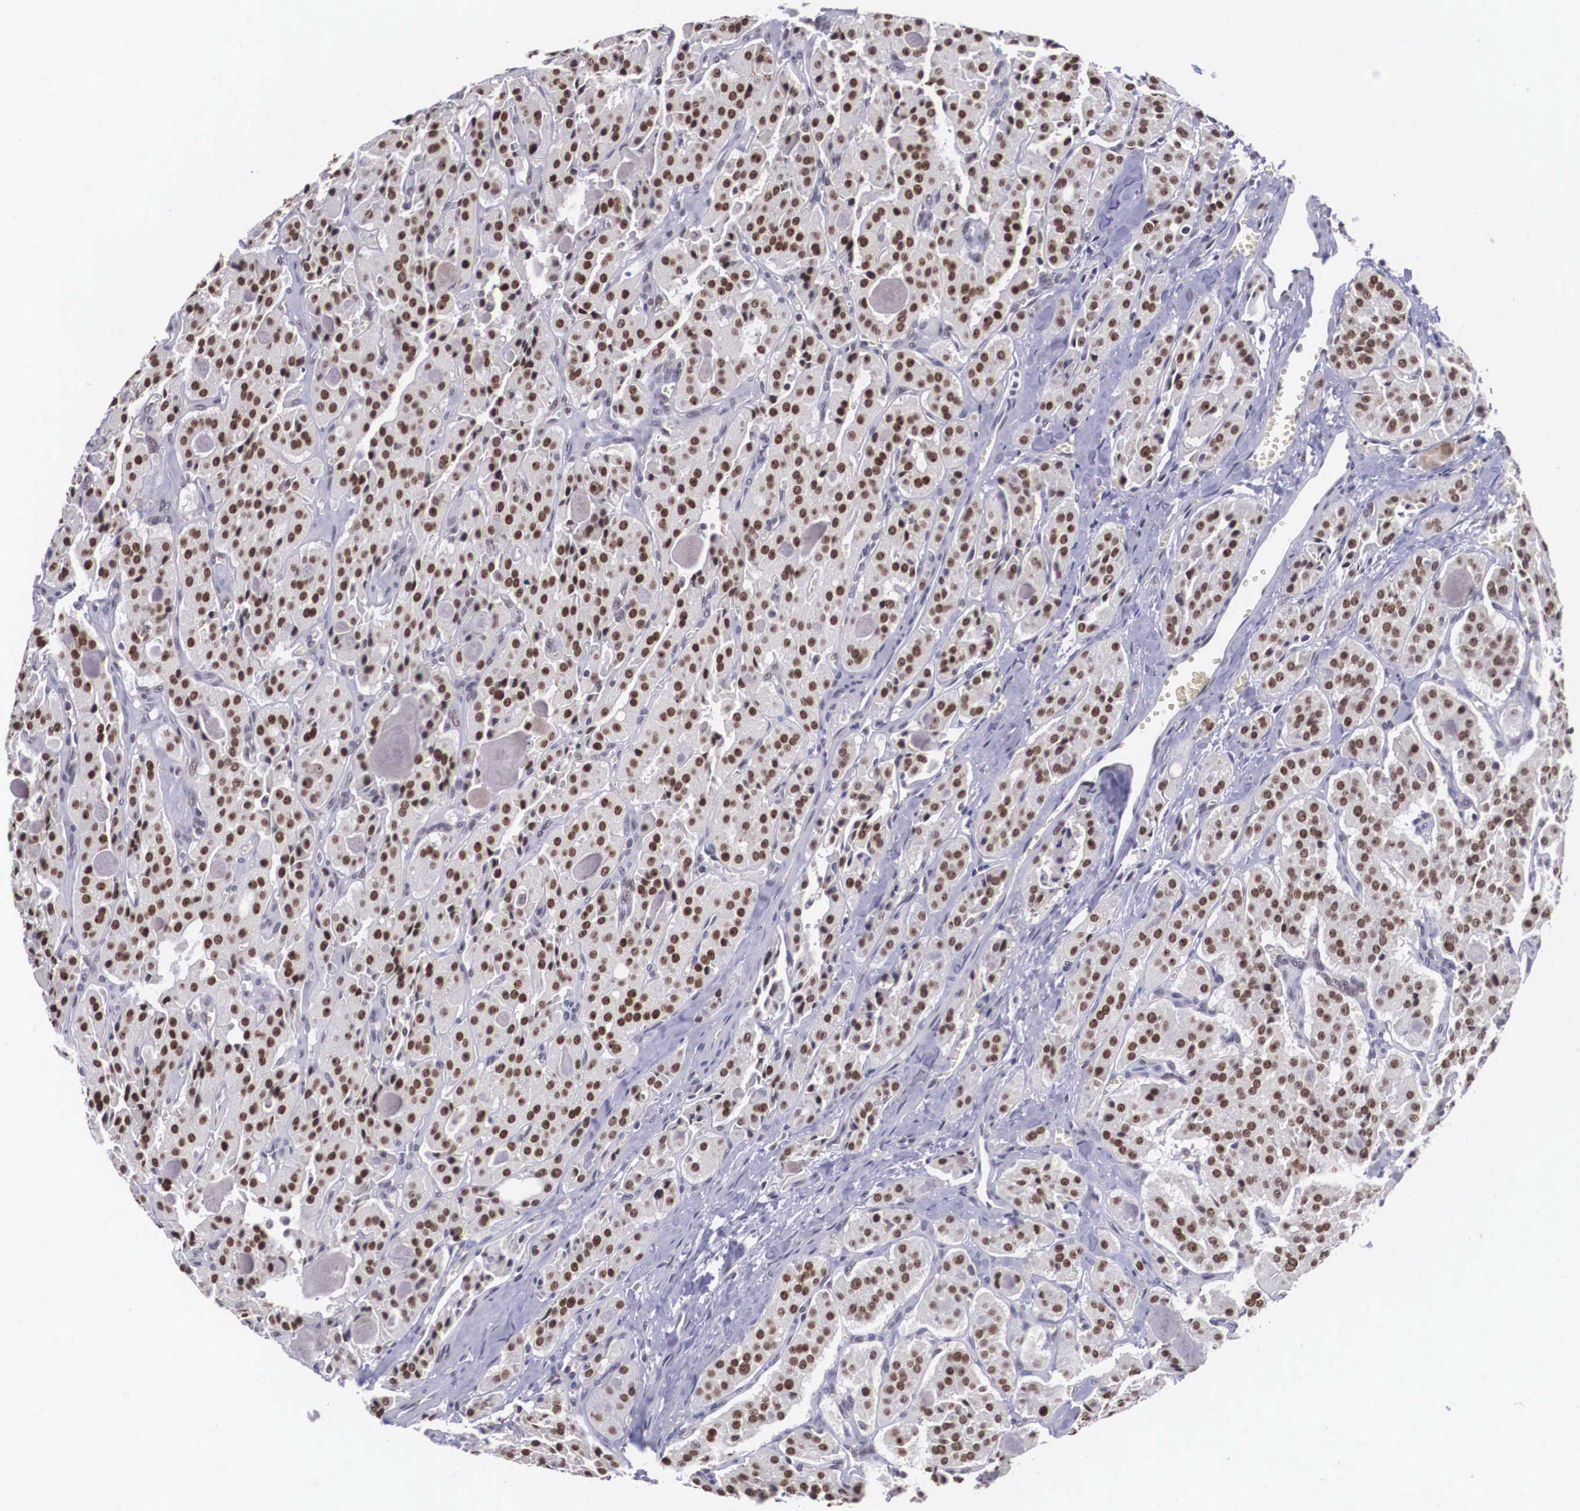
{"staining": {"intensity": "moderate", "quantity": ">75%", "location": "nuclear"}, "tissue": "thyroid cancer", "cell_type": "Tumor cells", "image_type": "cancer", "snomed": [{"axis": "morphology", "description": "Carcinoma, NOS"}, {"axis": "topography", "description": "Thyroid gland"}], "caption": "A brown stain shows moderate nuclear staining of a protein in thyroid carcinoma tumor cells.", "gene": "ZNF275", "patient": {"sex": "male", "age": 76}}